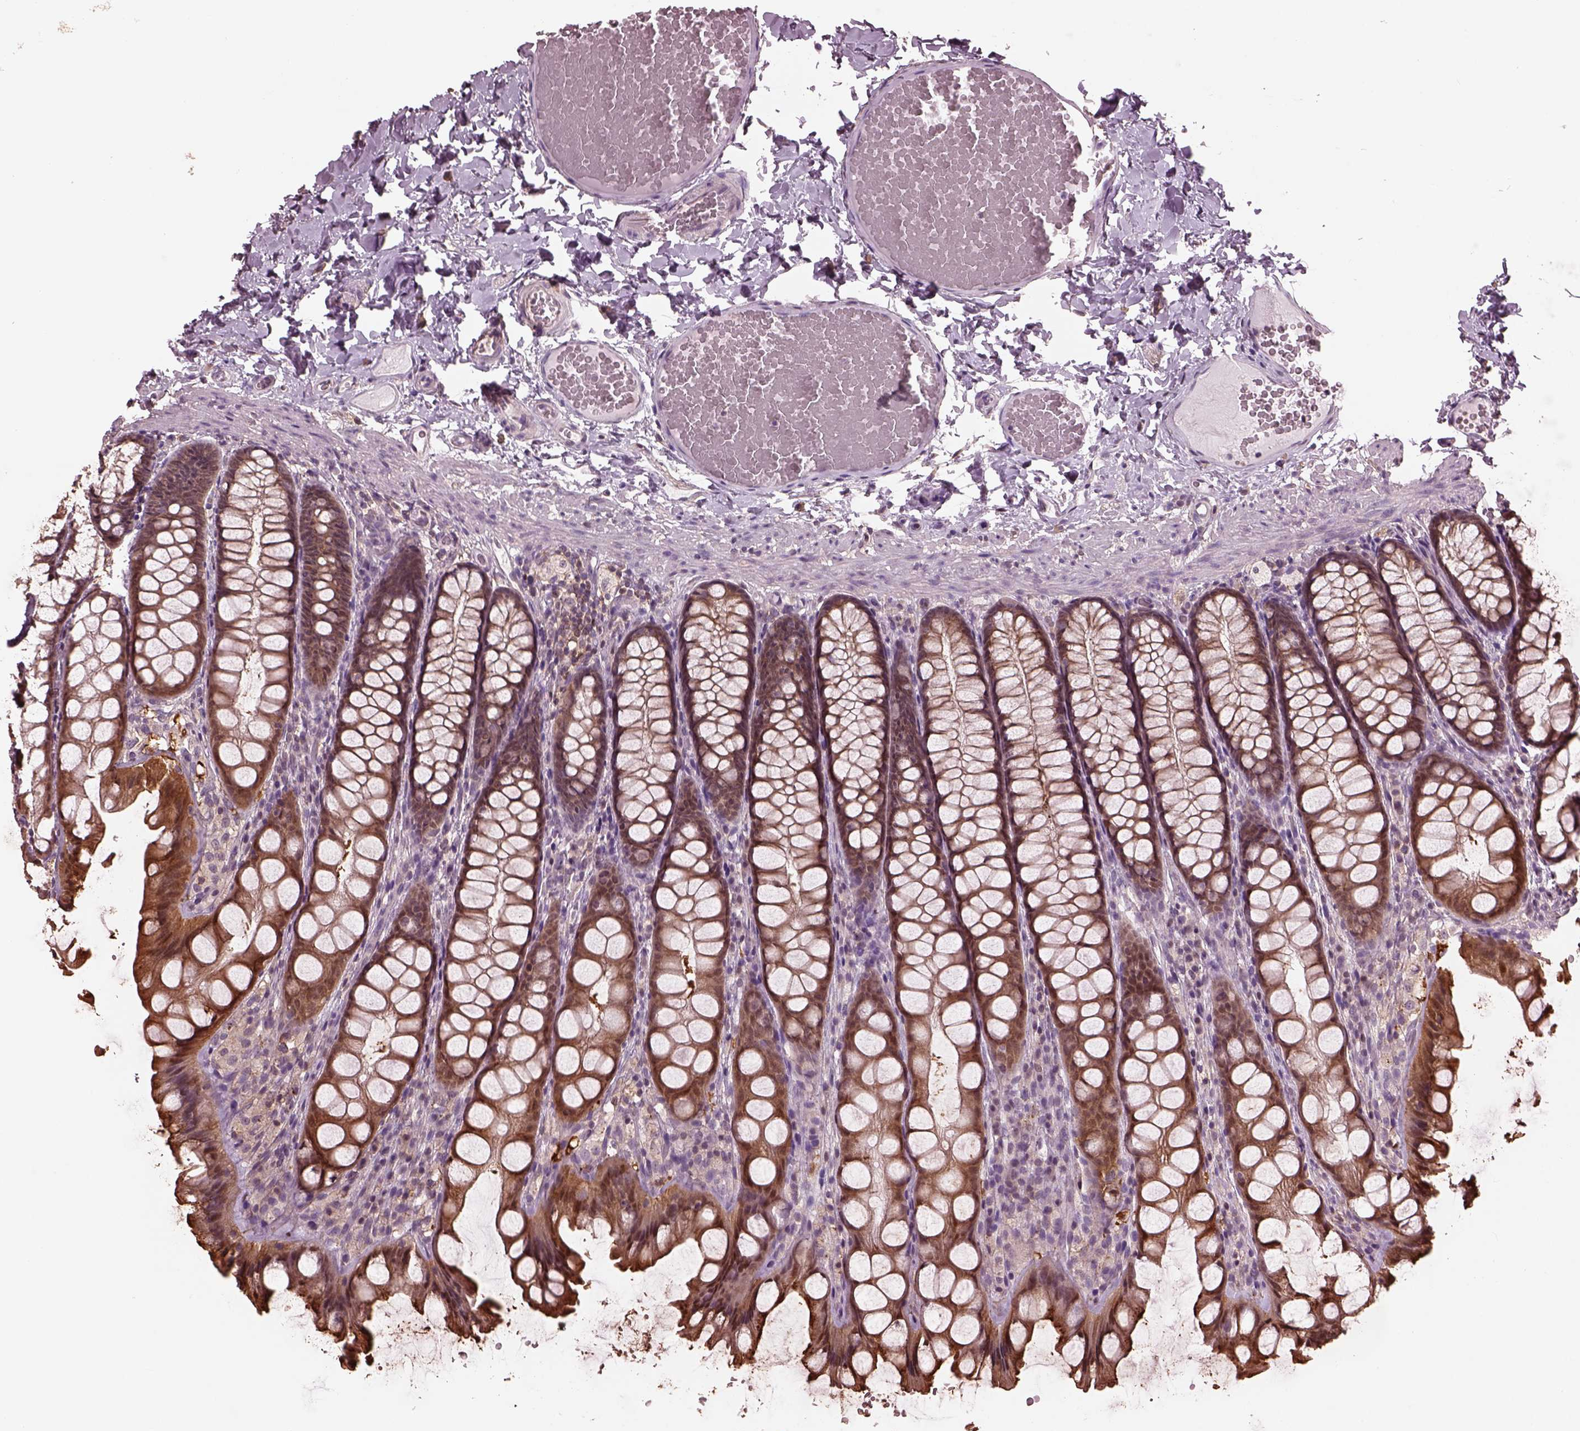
{"staining": {"intensity": "negative", "quantity": "none", "location": "none"}, "tissue": "colon", "cell_type": "Endothelial cells", "image_type": "normal", "snomed": [{"axis": "morphology", "description": "Normal tissue, NOS"}, {"axis": "topography", "description": "Colon"}], "caption": "IHC micrograph of unremarkable human colon stained for a protein (brown), which shows no positivity in endothelial cells. (Immunohistochemistry, brightfield microscopy, high magnification).", "gene": "SRI", "patient": {"sex": "male", "age": 47}}